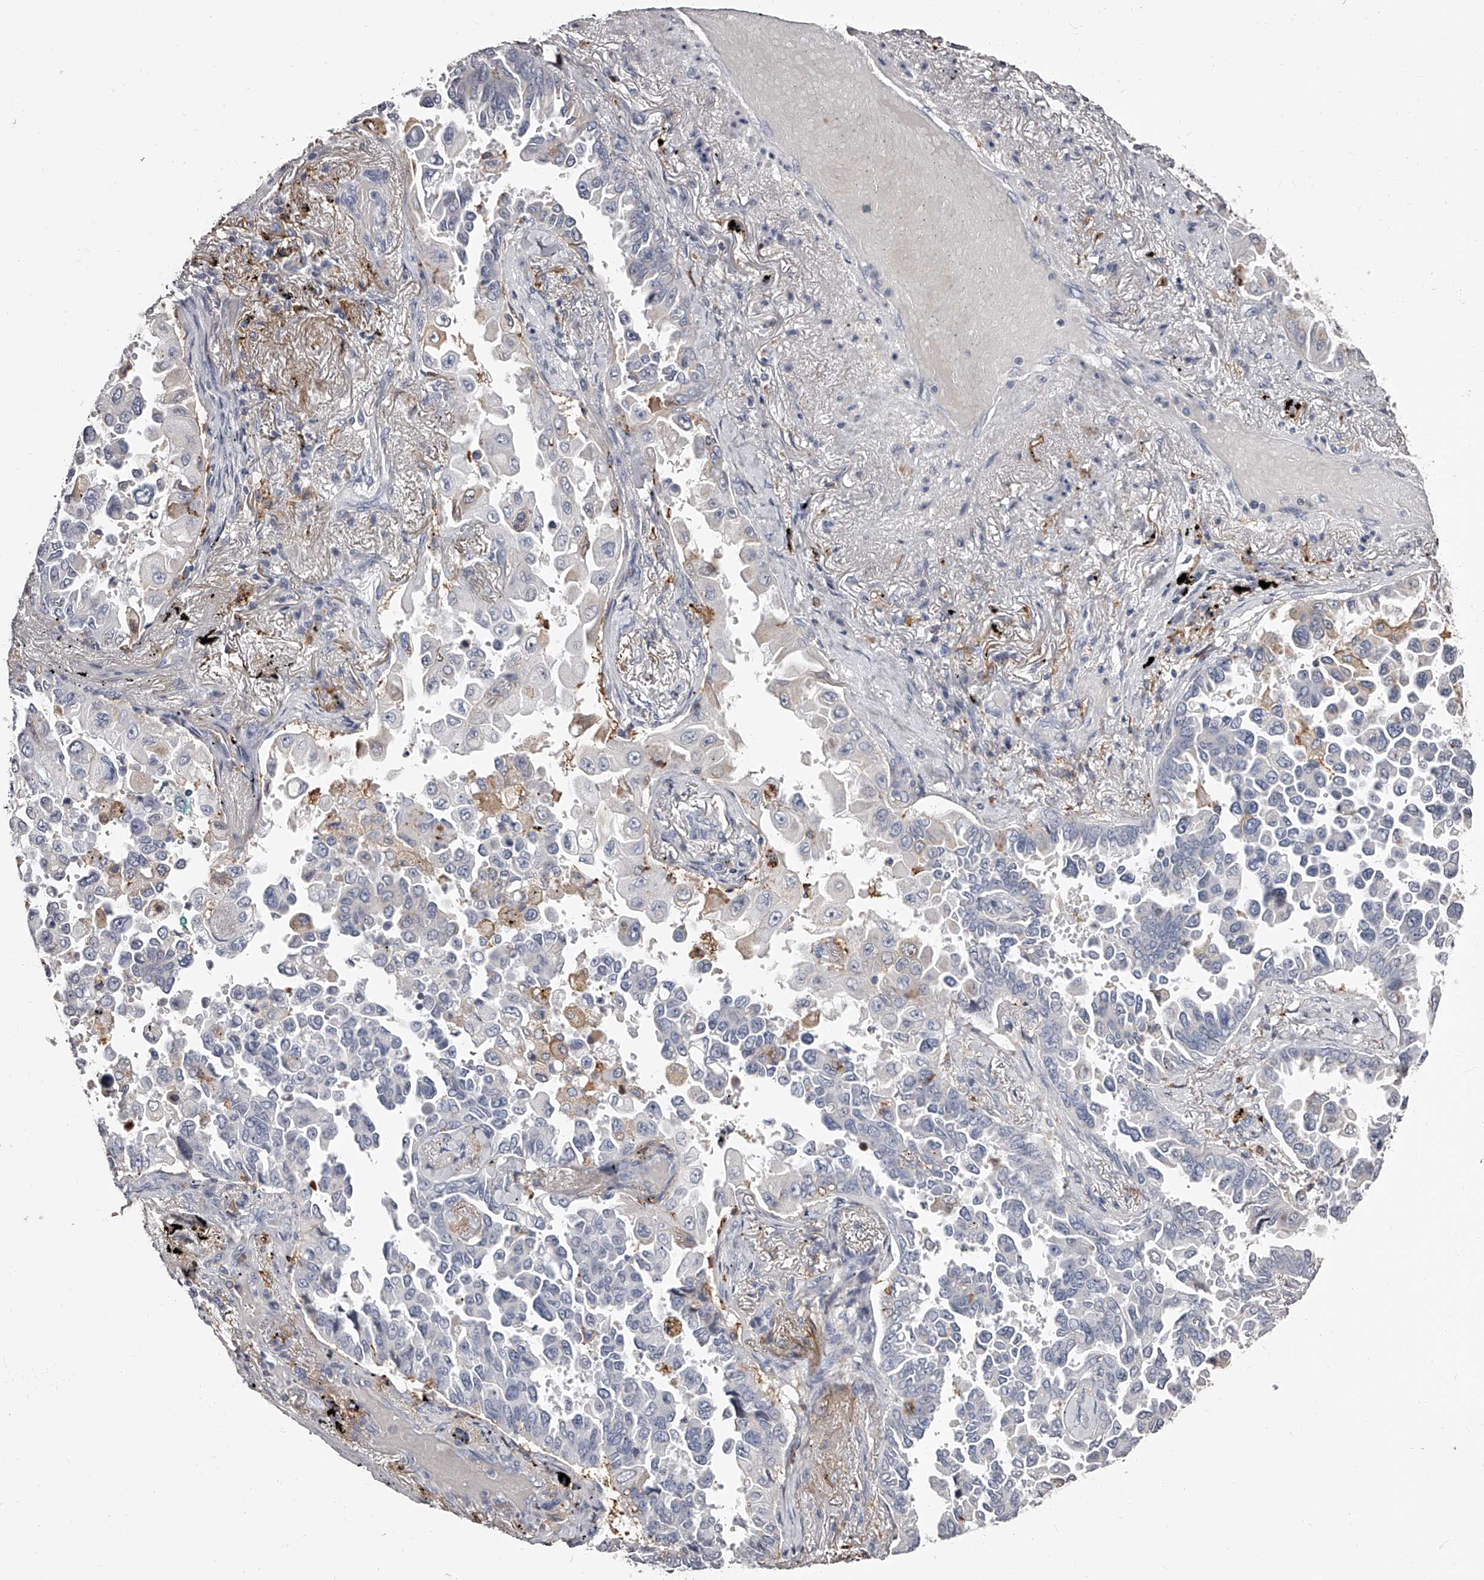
{"staining": {"intensity": "negative", "quantity": "none", "location": "none"}, "tissue": "lung cancer", "cell_type": "Tumor cells", "image_type": "cancer", "snomed": [{"axis": "morphology", "description": "Adenocarcinoma, NOS"}, {"axis": "topography", "description": "Lung"}], "caption": "Tumor cells are negative for protein expression in human lung cancer (adenocarcinoma).", "gene": "PACSIN1", "patient": {"sex": "female", "age": 67}}